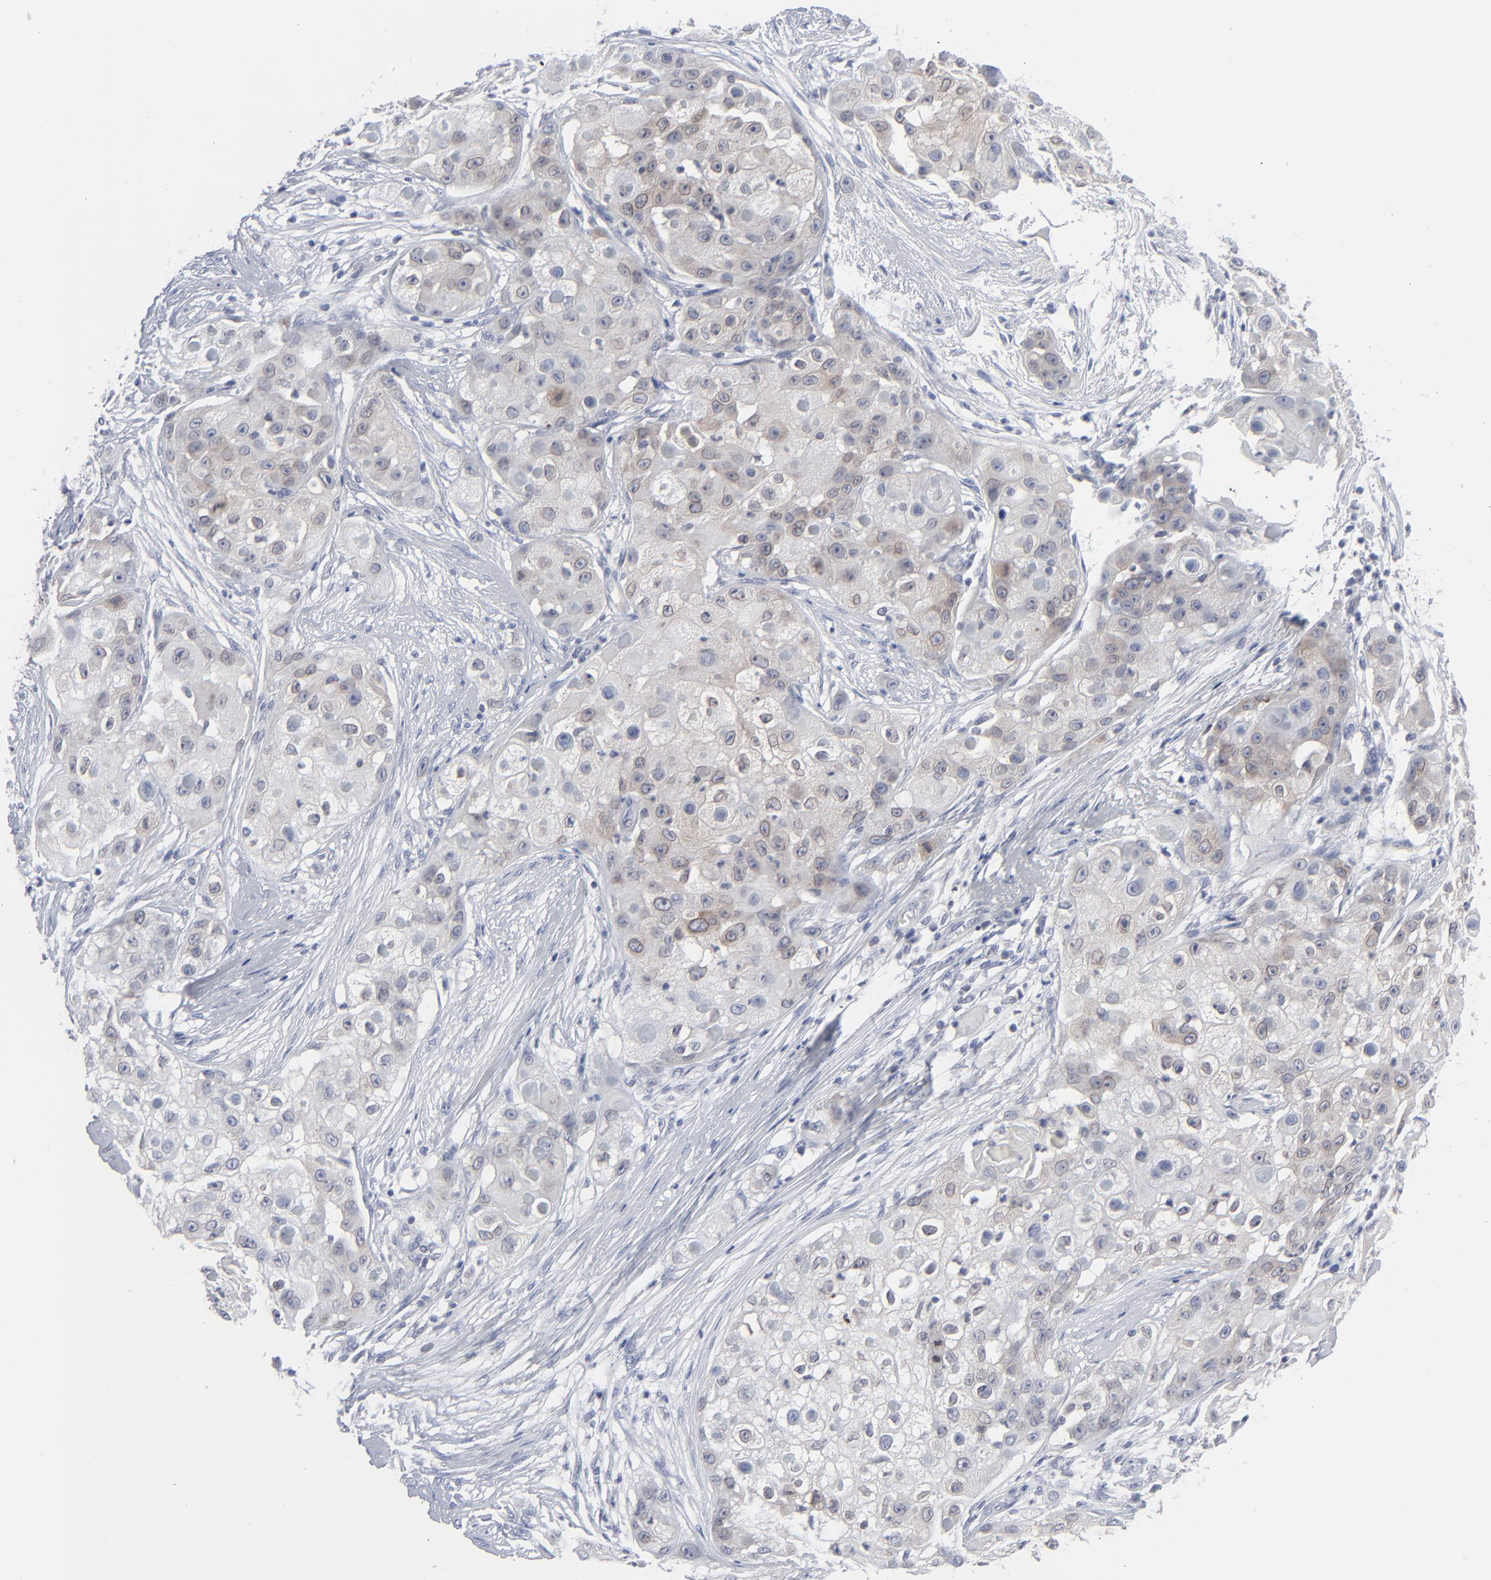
{"staining": {"intensity": "negative", "quantity": "none", "location": "none"}, "tissue": "skin cancer", "cell_type": "Tumor cells", "image_type": "cancer", "snomed": [{"axis": "morphology", "description": "Squamous cell carcinoma, NOS"}, {"axis": "topography", "description": "Skin"}], "caption": "Human skin cancer stained for a protein using immunohistochemistry demonstrates no expression in tumor cells.", "gene": "NUP88", "patient": {"sex": "female", "age": 57}}